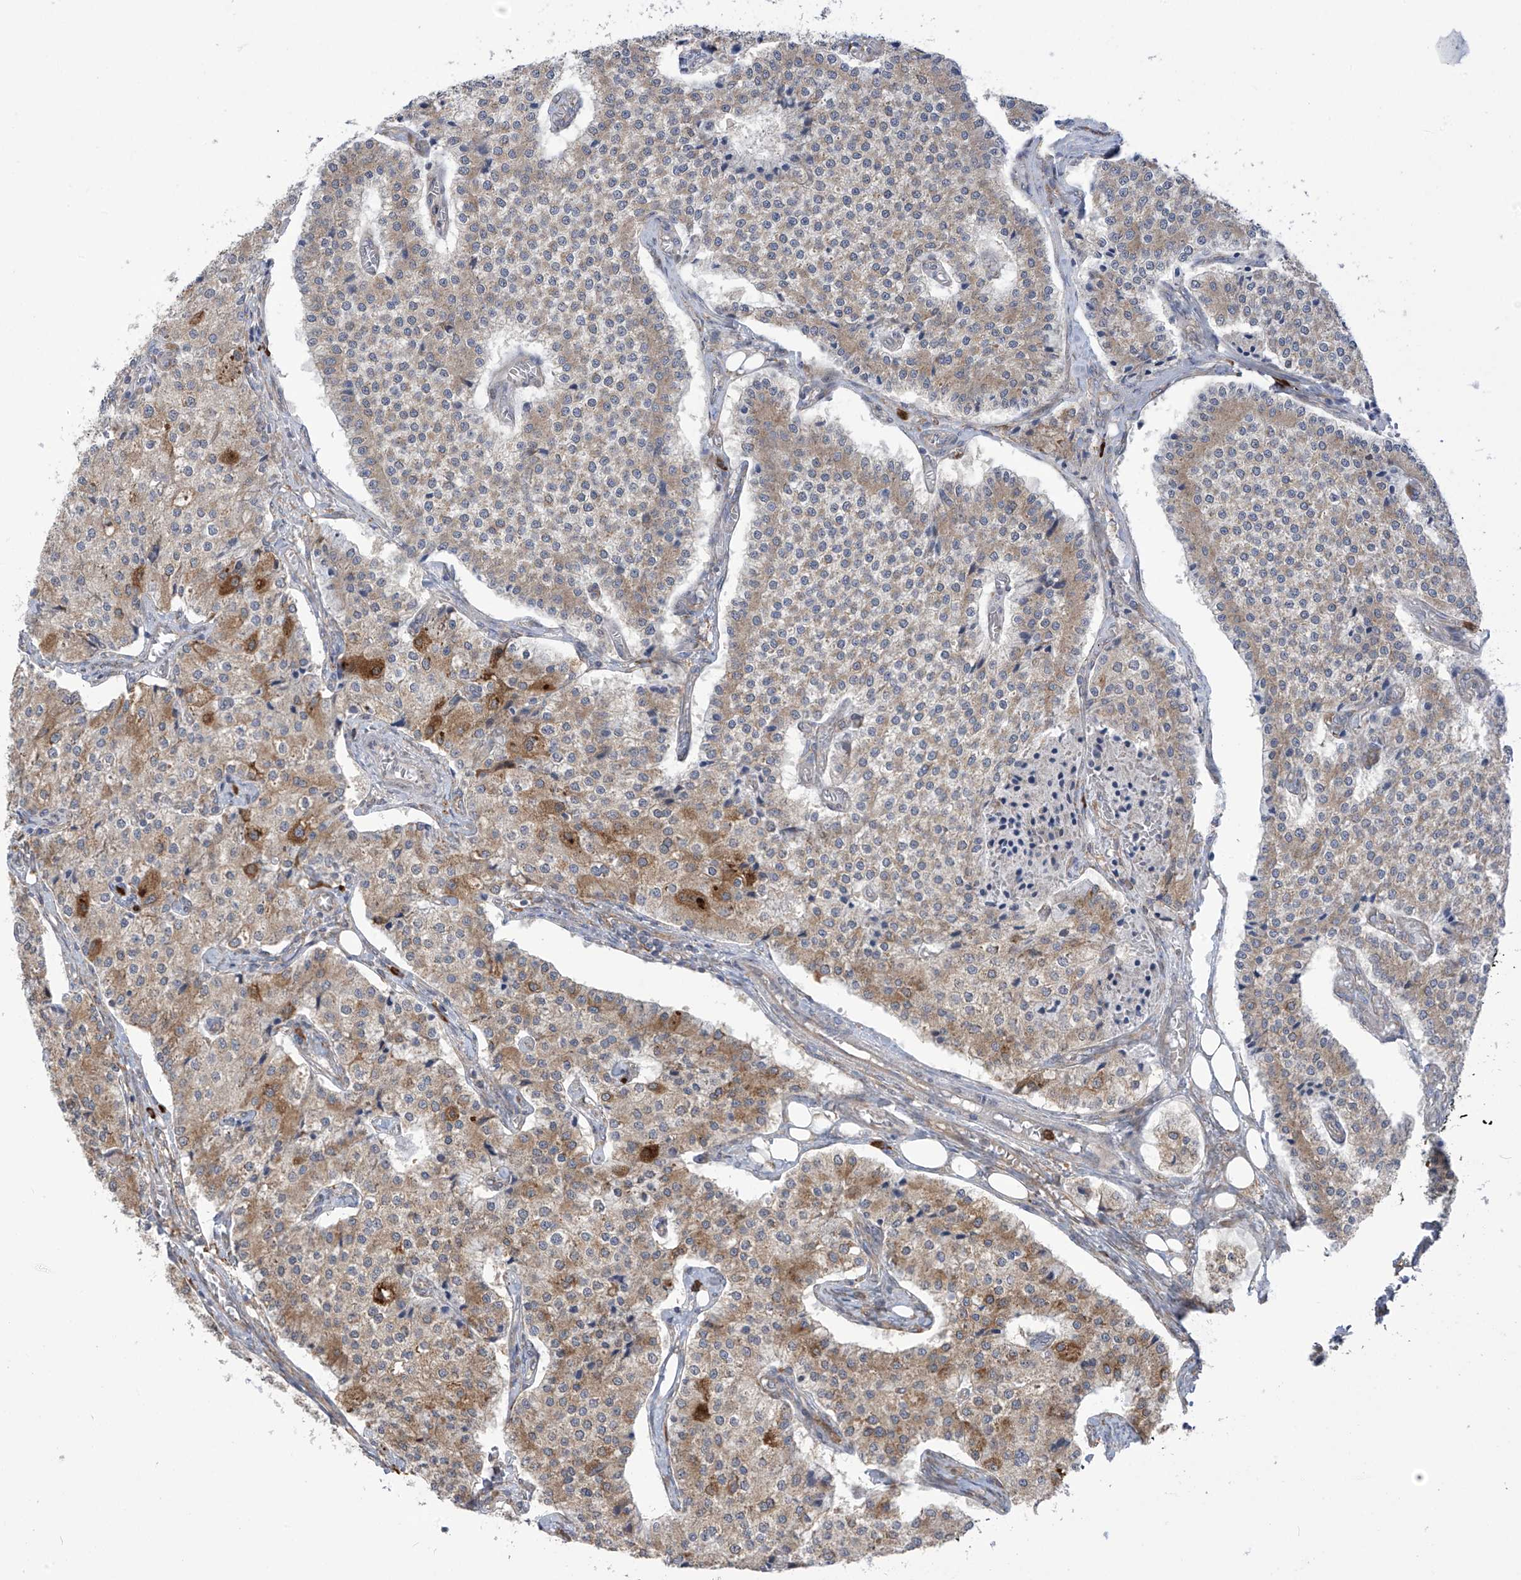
{"staining": {"intensity": "moderate", "quantity": "25%-75%", "location": "cytoplasmic/membranous"}, "tissue": "carcinoid", "cell_type": "Tumor cells", "image_type": "cancer", "snomed": [{"axis": "morphology", "description": "Carcinoid, malignant, NOS"}, {"axis": "topography", "description": "Colon"}], "caption": "Brown immunohistochemical staining in carcinoid (malignant) exhibits moderate cytoplasmic/membranous staining in approximately 25%-75% of tumor cells.", "gene": "KIAA1522", "patient": {"sex": "female", "age": 52}}